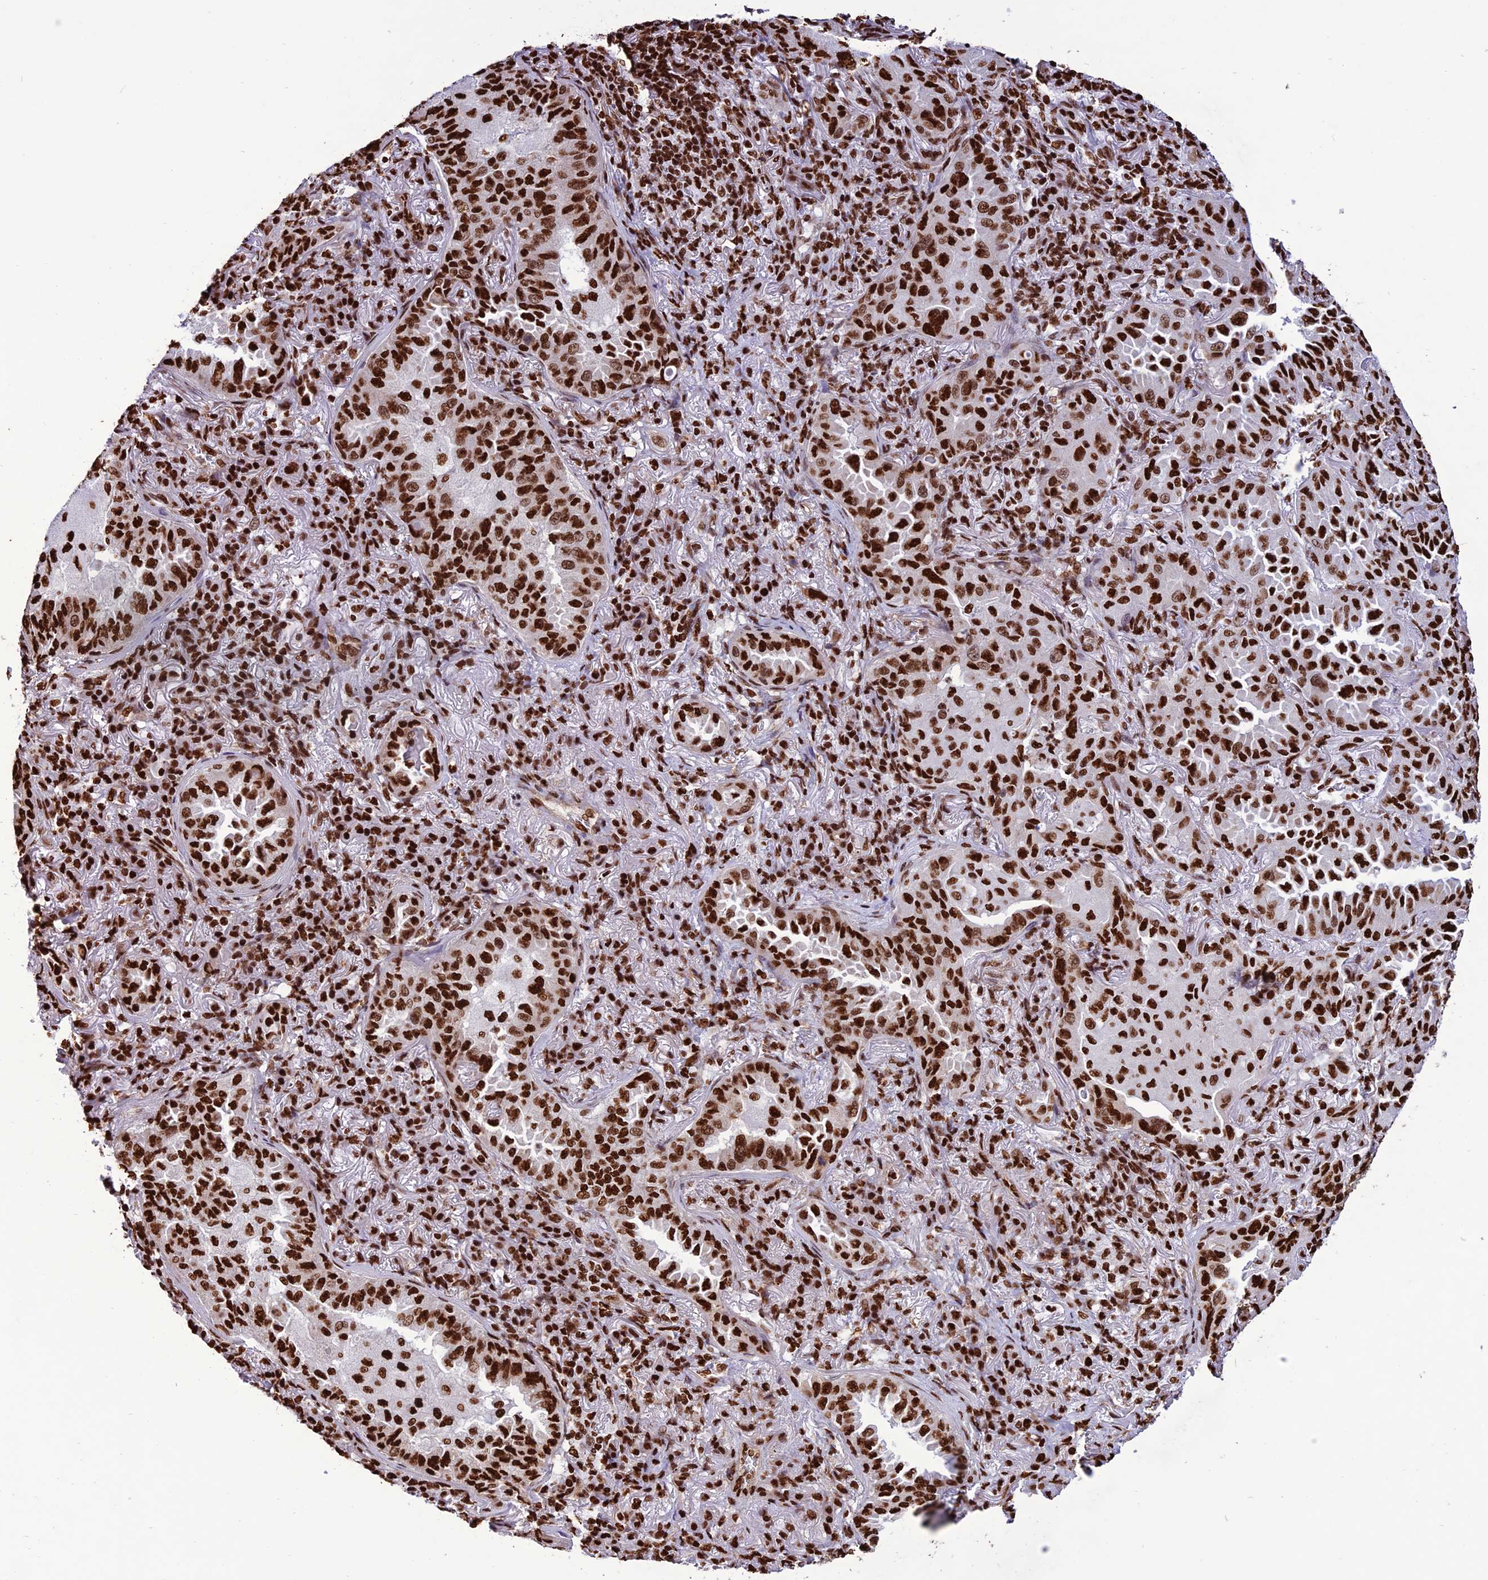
{"staining": {"intensity": "strong", "quantity": ">75%", "location": "nuclear"}, "tissue": "lung cancer", "cell_type": "Tumor cells", "image_type": "cancer", "snomed": [{"axis": "morphology", "description": "Adenocarcinoma, NOS"}, {"axis": "topography", "description": "Lung"}], "caption": "DAB (3,3'-diaminobenzidine) immunohistochemical staining of adenocarcinoma (lung) shows strong nuclear protein positivity in approximately >75% of tumor cells.", "gene": "INO80E", "patient": {"sex": "female", "age": 69}}